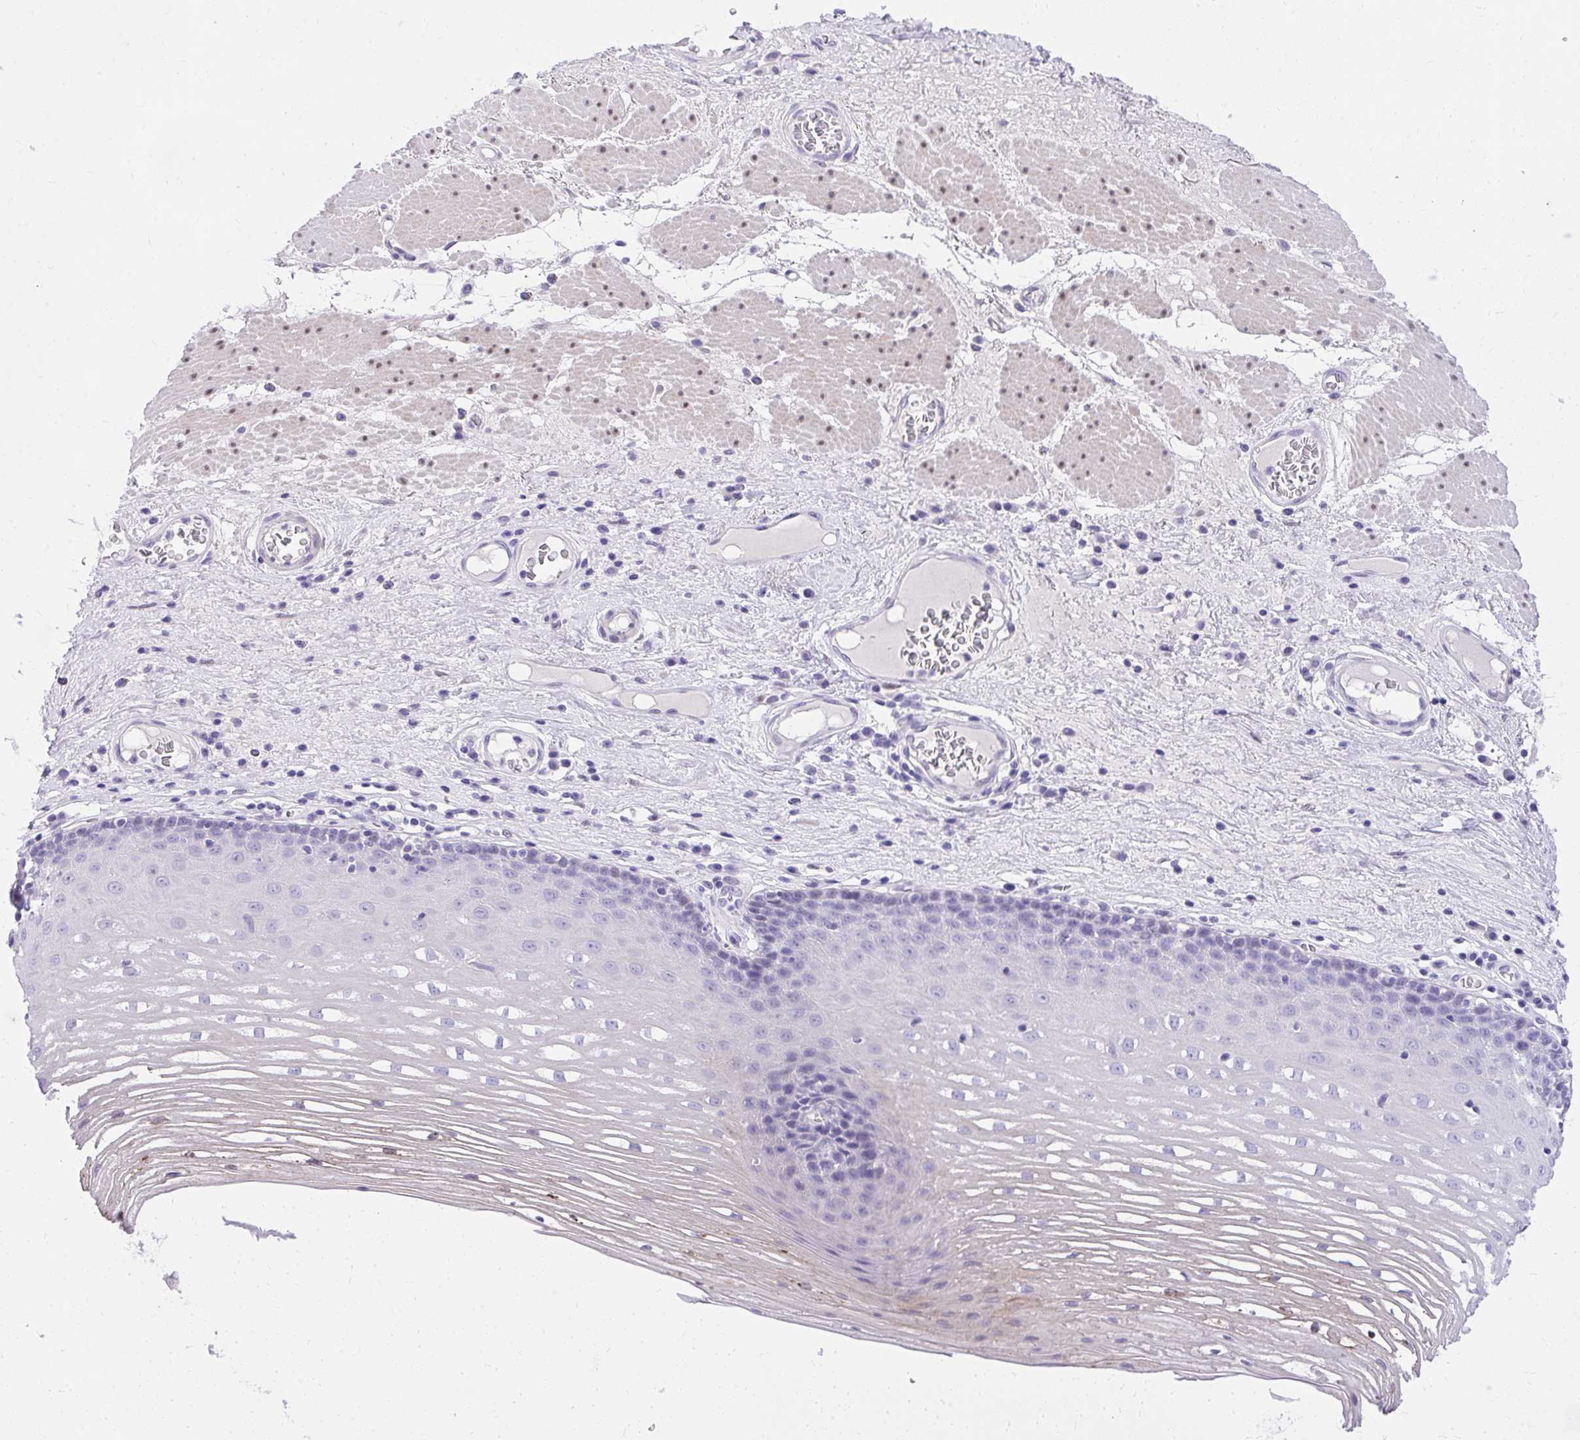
{"staining": {"intensity": "weak", "quantity": "<25%", "location": "cytoplasmic/membranous"}, "tissue": "esophagus", "cell_type": "Squamous epithelial cells", "image_type": "normal", "snomed": [{"axis": "morphology", "description": "Normal tissue, NOS"}, {"axis": "topography", "description": "Esophagus"}], "caption": "Immunohistochemistry of unremarkable esophagus reveals no positivity in squamous epithelial cells. (DAB (3,3'-diaminobenzidine) IHC, high magnification).", "gene": "KLK1", "patient": {"sex": "male", "age": 62}}